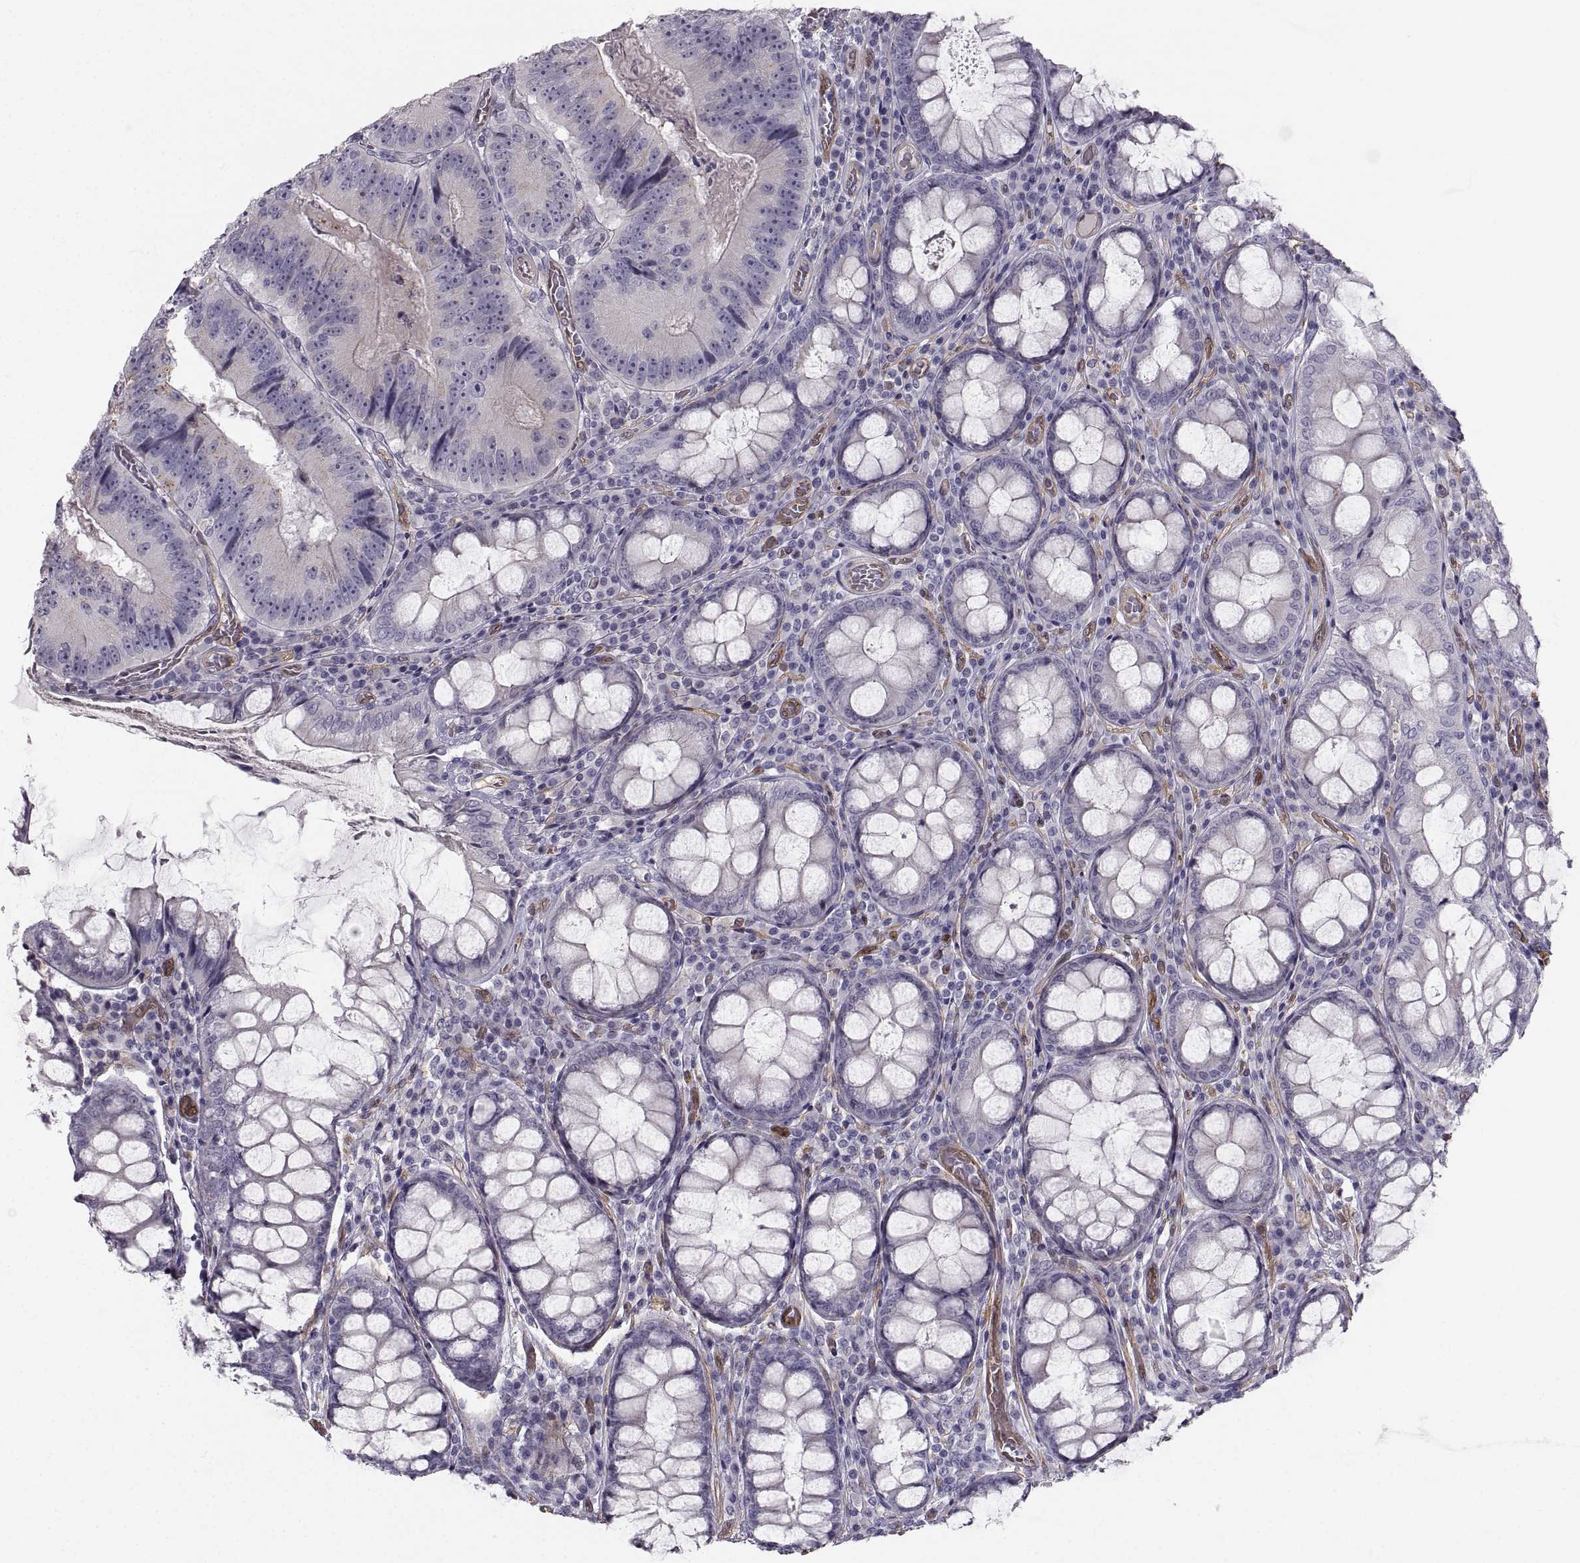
{"staining": {"intensity": "negative", "quantity": "none", "location": "none"}, "tissue": "colorectal cancer", "cell_type": "Tumor cells", "image_type": "cancer", "snomed": [{"axis": "morphology", "description": "Adenocarcinoma, NOS"}, {"axis": "topography", "description": "Colon"}], "caption": "The micrograph demonstrates no significant positivity in tumor cells of colorectal cancer.", "gene": "PGM5", "patient": {"sex": "female", "age": 86}}